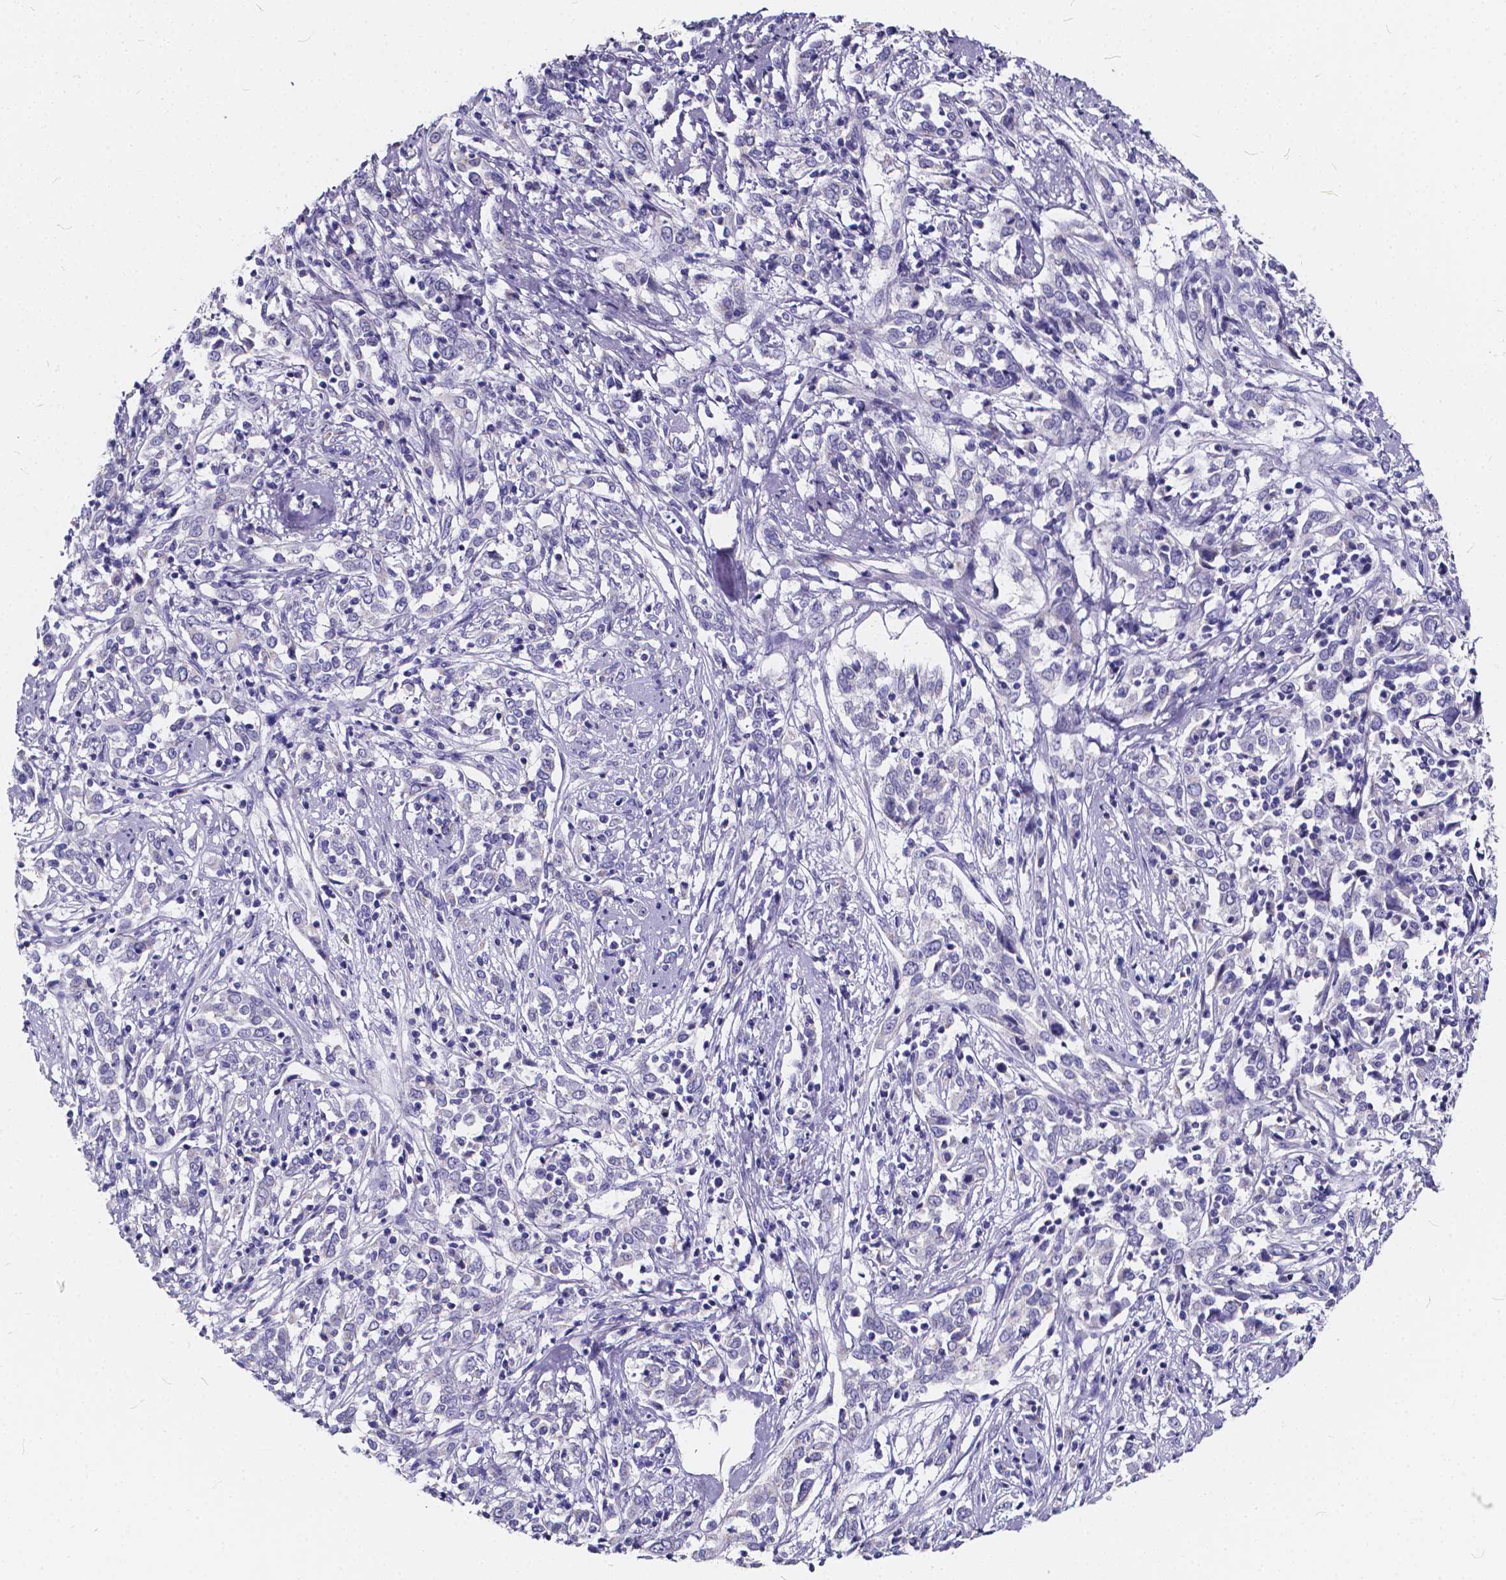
{"staining": {"intensity": "negative", "quantity": "none", "location": "none"}, "tissue": "cervical cancer", "cell_type": "Tumor cells", "image_type": "cancer", "snomed": [{"axis": "morphology", "description": "Adenocarcinoma, NOS"}, {"axis": "topography", "description": "Cervix"}], "caption": "Immunohistochemistry micrograph of neoplastic tissue: cervical cancer stained with DAB reveals no significant protein staining in tumor cells. Brightfield microscopy of immunohistochemistry (IHC) stained with DAB (brown) and hematoxylin (blue), captured at high magnification.", "gene": "SPEF2", "patient": {"sex": "female", "age": 40}}